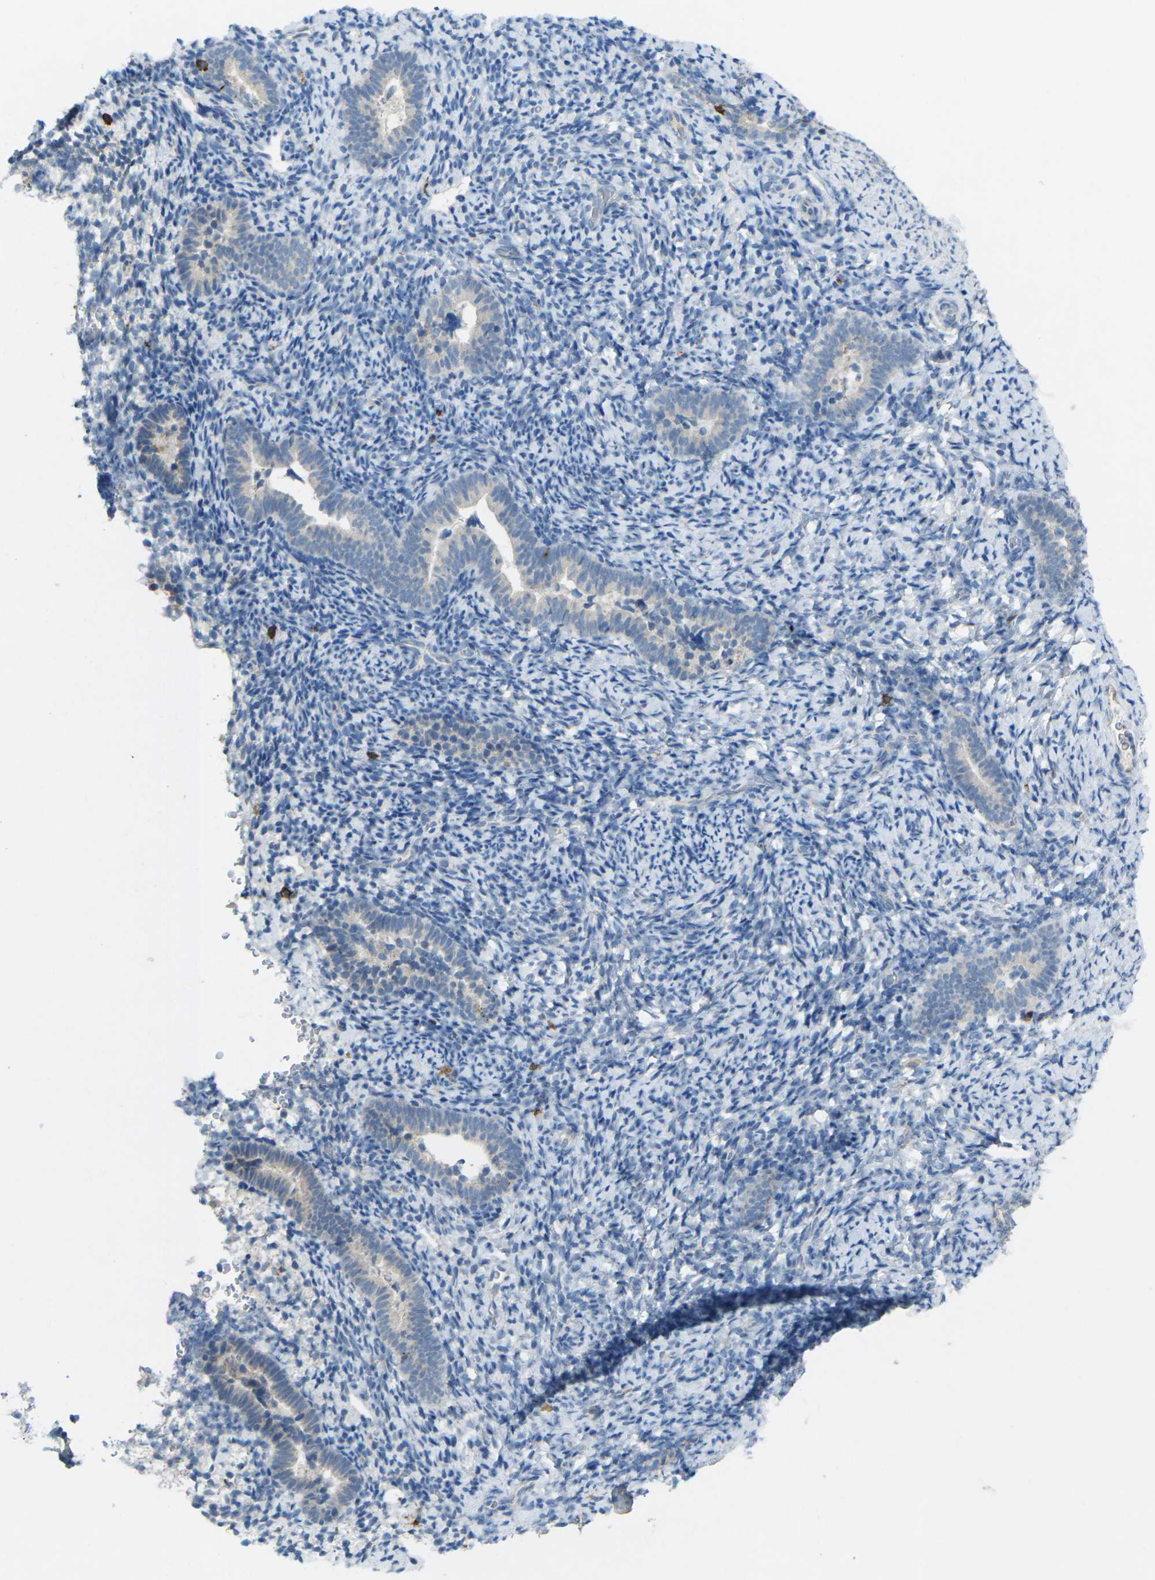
{"staining": {"intensity": "negative", "quantity": "none", "location": "none"}, "tissue": "endometrium", "cell_type": "Cells in endometrial stroma", "image_type": "normal", "snomed": [{"axis": "morphology", "description": "Normal tissue, NOS"}, {"axis": "topography", "description": "Endometrium"}], "caption": "Cells in endometrial stroma show no significant expression in unremarkable endometrium. Nuclei are stained in blue.", "gene": "CD19", "patient": {"sex": "female", "age": 51}}